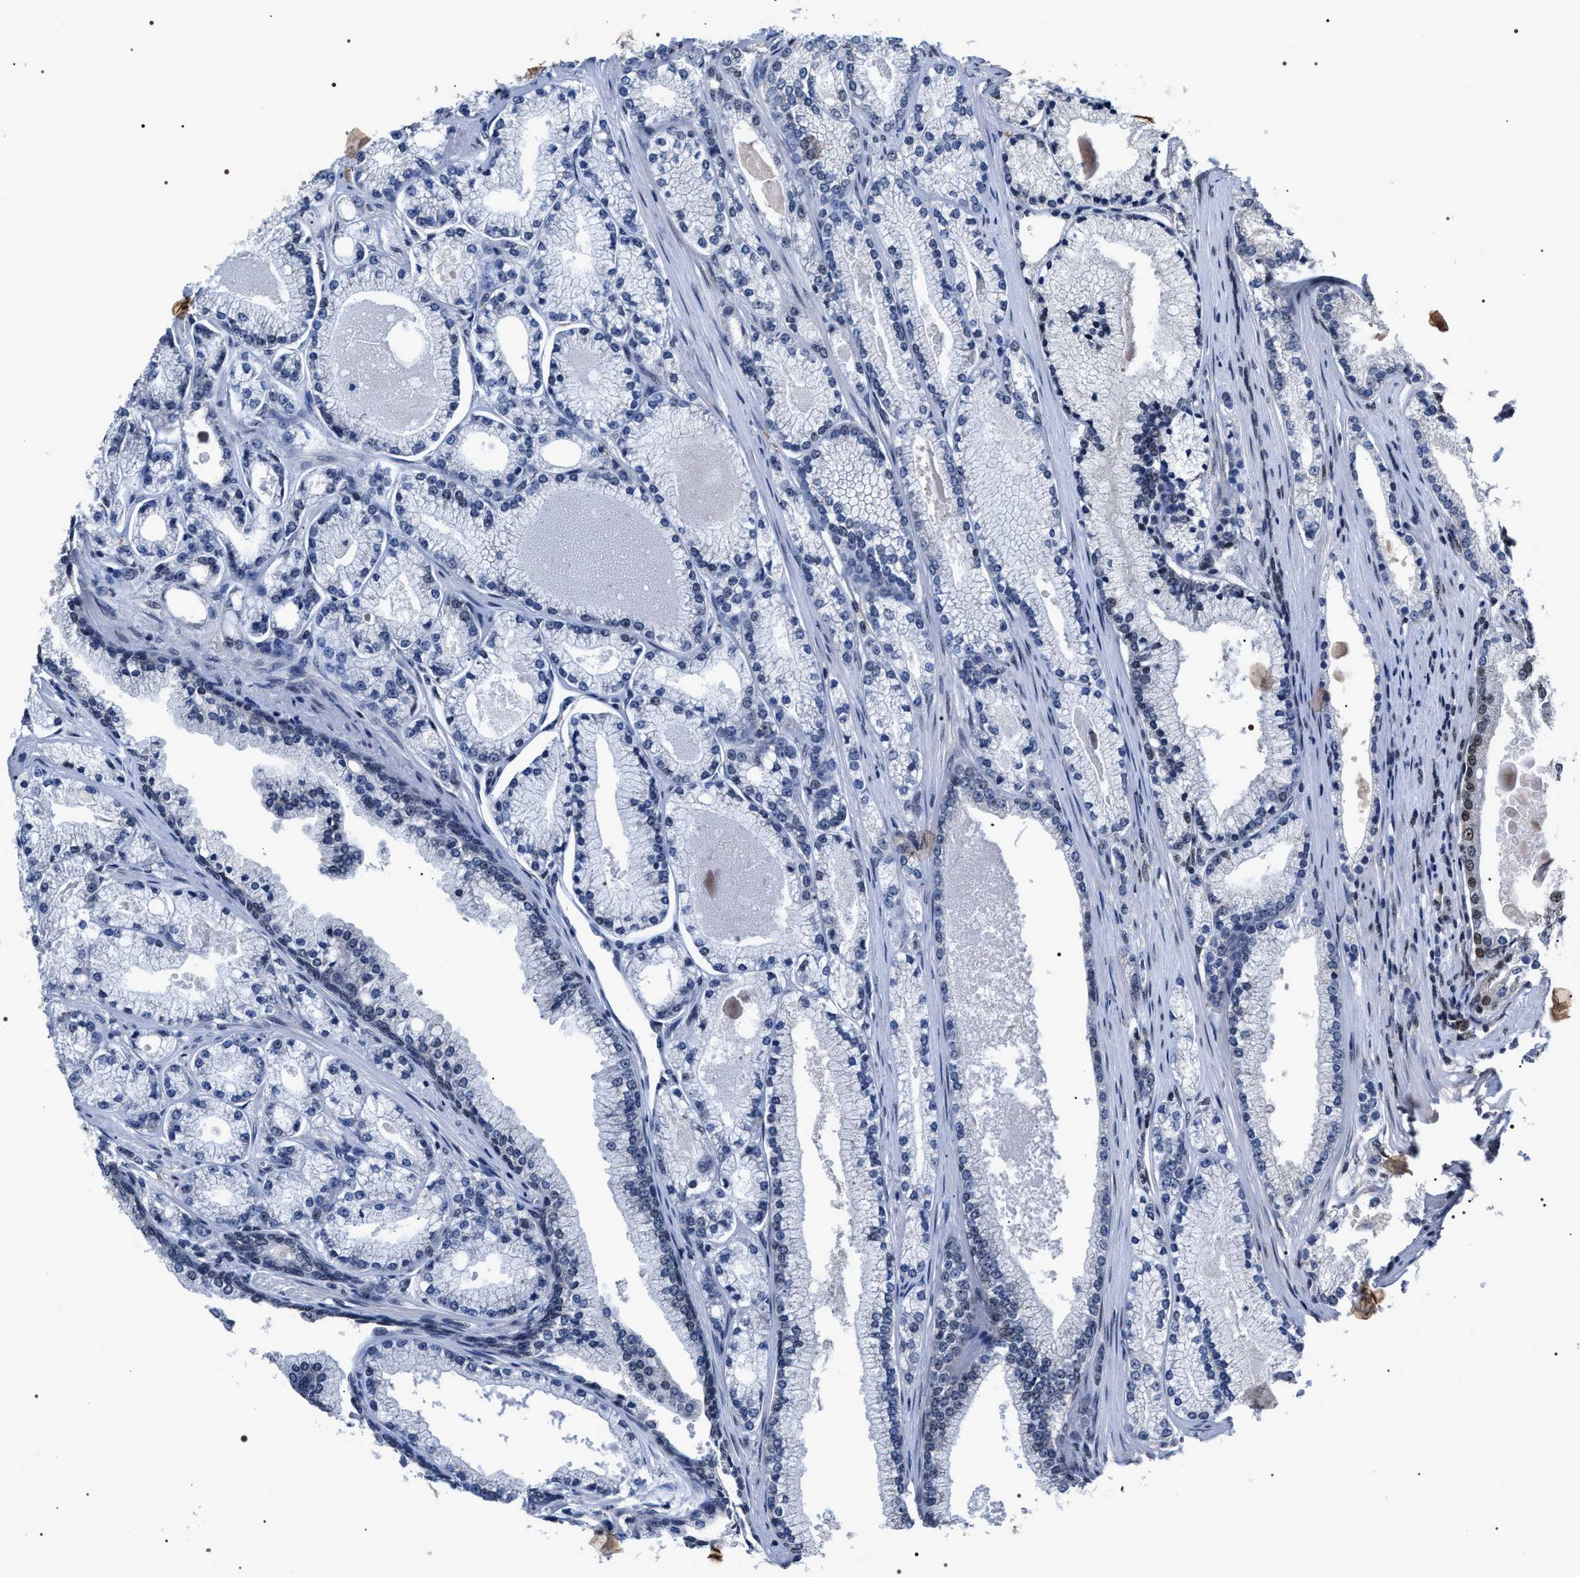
{"staining": {"intensity": "moderate", "quantity": "<25%", "location": "nuclear"}, "tissue": "prostate cancer", "cell_type": "Tumor cells", "image_type": "cancer", "snomed": [{"axis": "morphology", "description": "Adenocarcinoma, High grade"}, {"axis": "topography", "description": "Prostate"}], "caption": "Human adenocarcinoma (high-grade) (prostate) stained with a brown dye shows moderate nuclear positive staining in about <25% of tumor cells.", "gene": "RRP1B", "patient": {"sex": "male", "age": 71}}